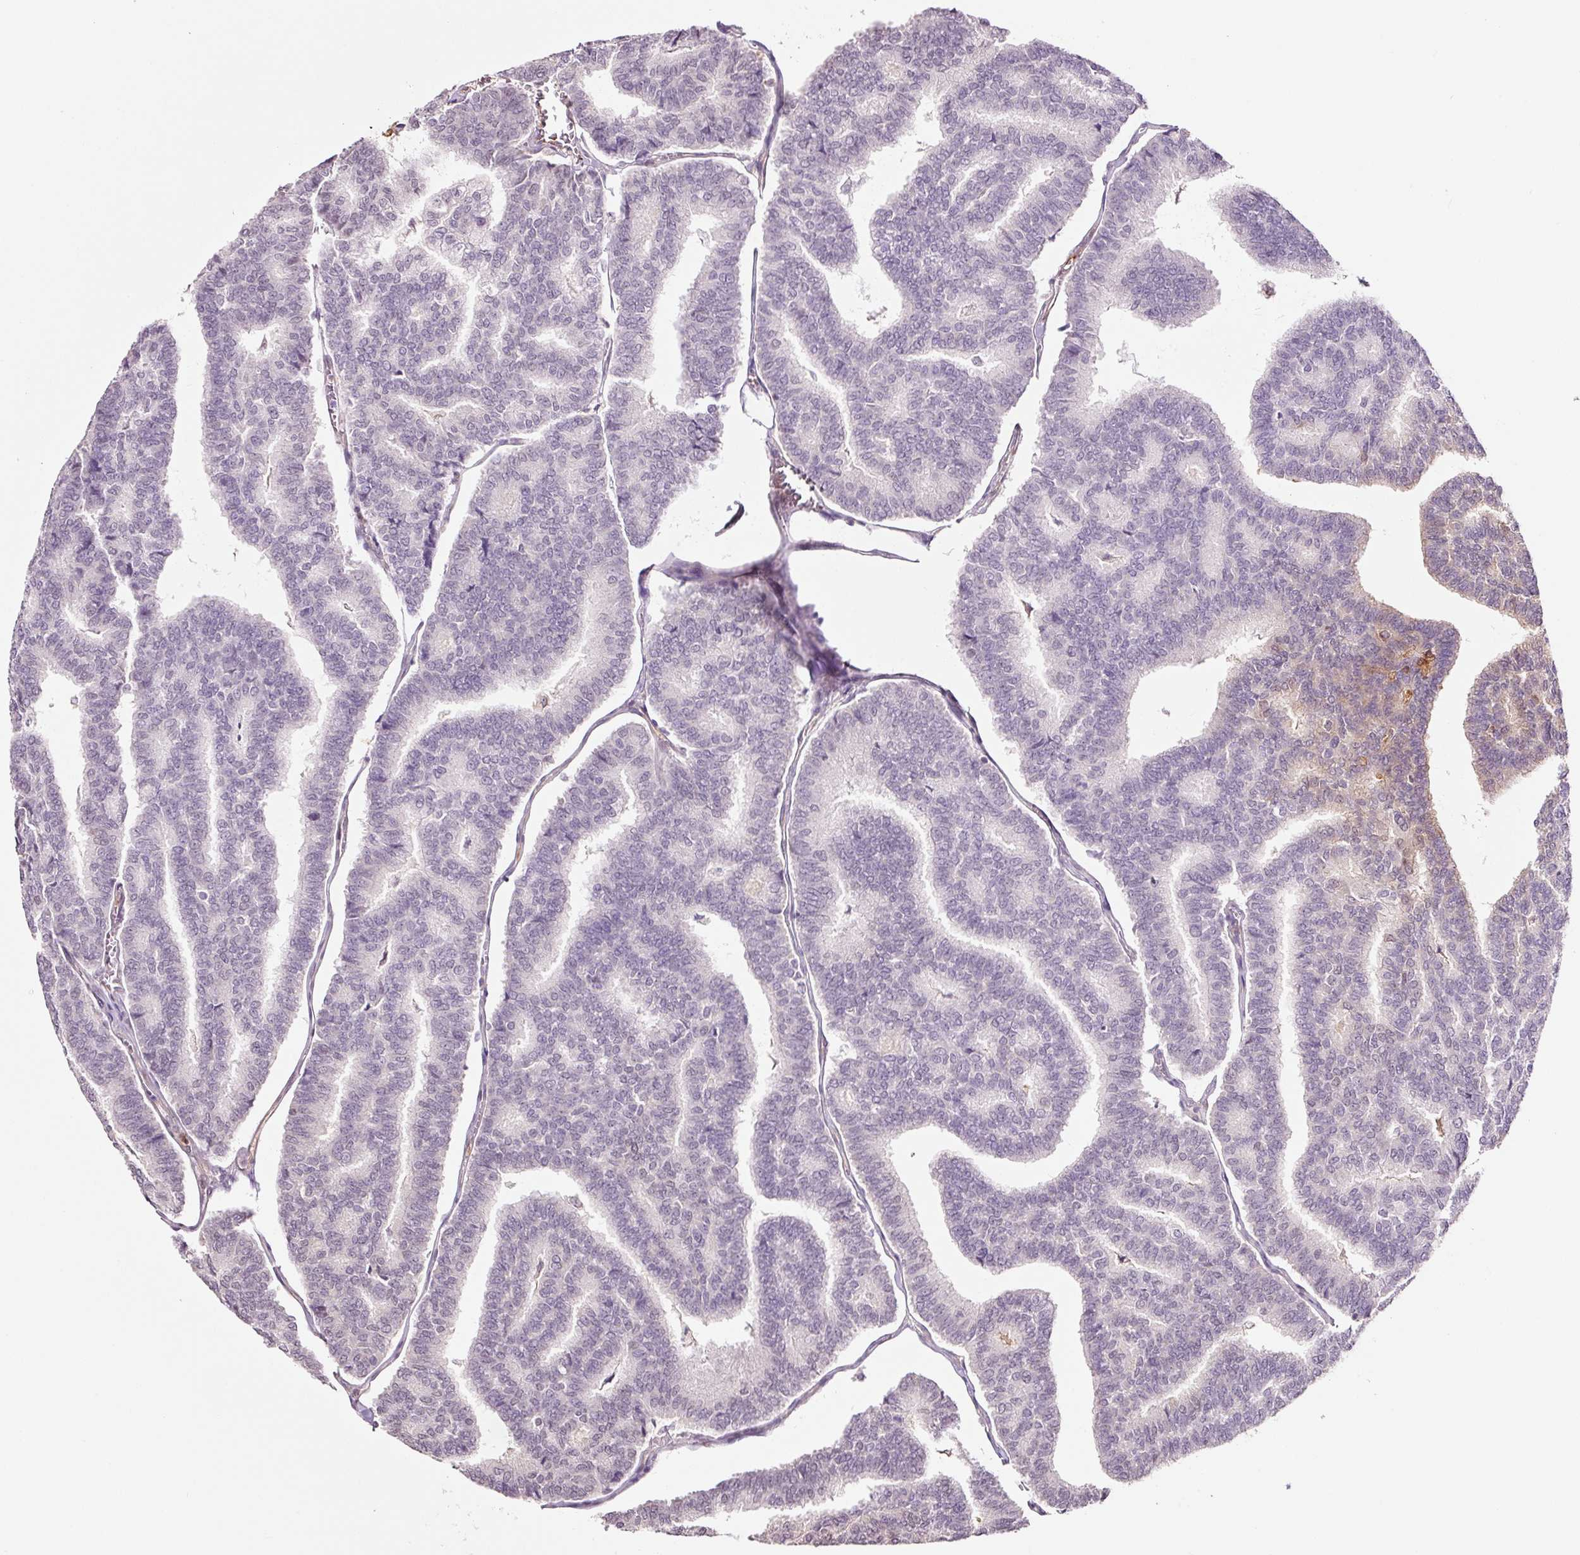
{"staining": {"intensity": "moderate", "quantity": "<25%", "location": "cytoplasmic/membranous,nuclear"}, "tissue": "thyroid cancer", "cell_type": "Tumor cells", "image_type": "cancer", "snomed": [{"axis": "morphology", "description": "Papillary adenocarcinoma, NOS"}, {"axis": "topography", "description": "Thyroid gland"}], "caption": "Immunohistochemistry of human papillary adenocarcinoma (thyroid) exhibits low levels of moderate cytoplasmic/membranous and nuclear positivity in approximately <25% of tumor cells. (IHC, brightfield microscopy, high magnification).", "gene": "FBXL14", "patient": {"sex": "female", "age": 35}}